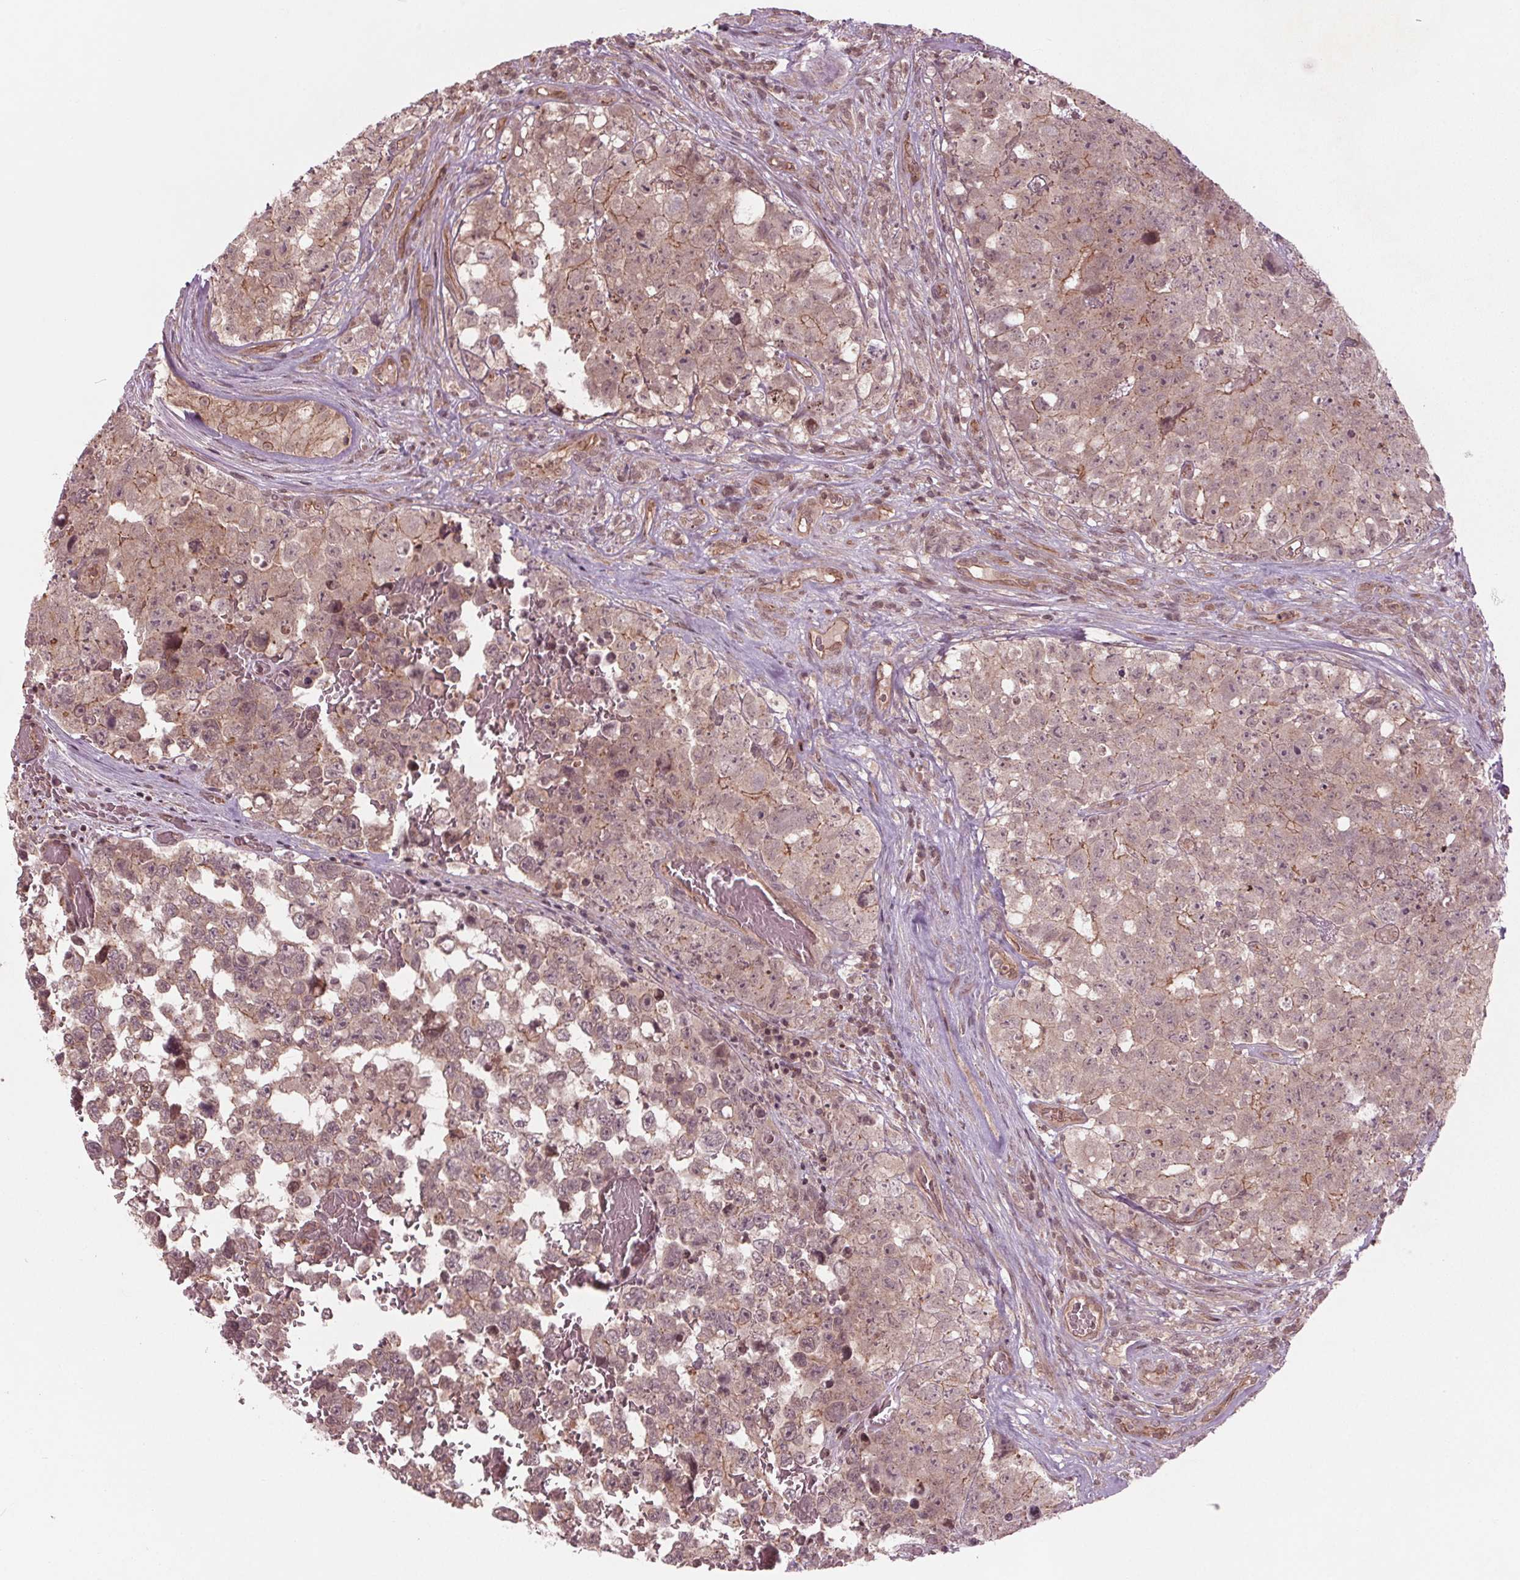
{"staining": {"intensity": "weak", "quantity": "25%-75%", "location": "cytoplasmic/membranous"}, "tissue": "testis cancer", "cell_type": "Tumor cells", "image_type": "cancer", "snomed": [{"axis": "morphology", "description": "Carcinoma, Embryonal, NOS"}, {"axis": "topography", "description": "Testis"}], "caption": "About 25%-75% of tumor cells in human embryonal carcinoma (testis) show weak cytoplasmic/membranous protein expression as visualized by brown immunohistochemical staining.", "gene": "BTBD1", "patient": {"sex": "male", "age": 18}}